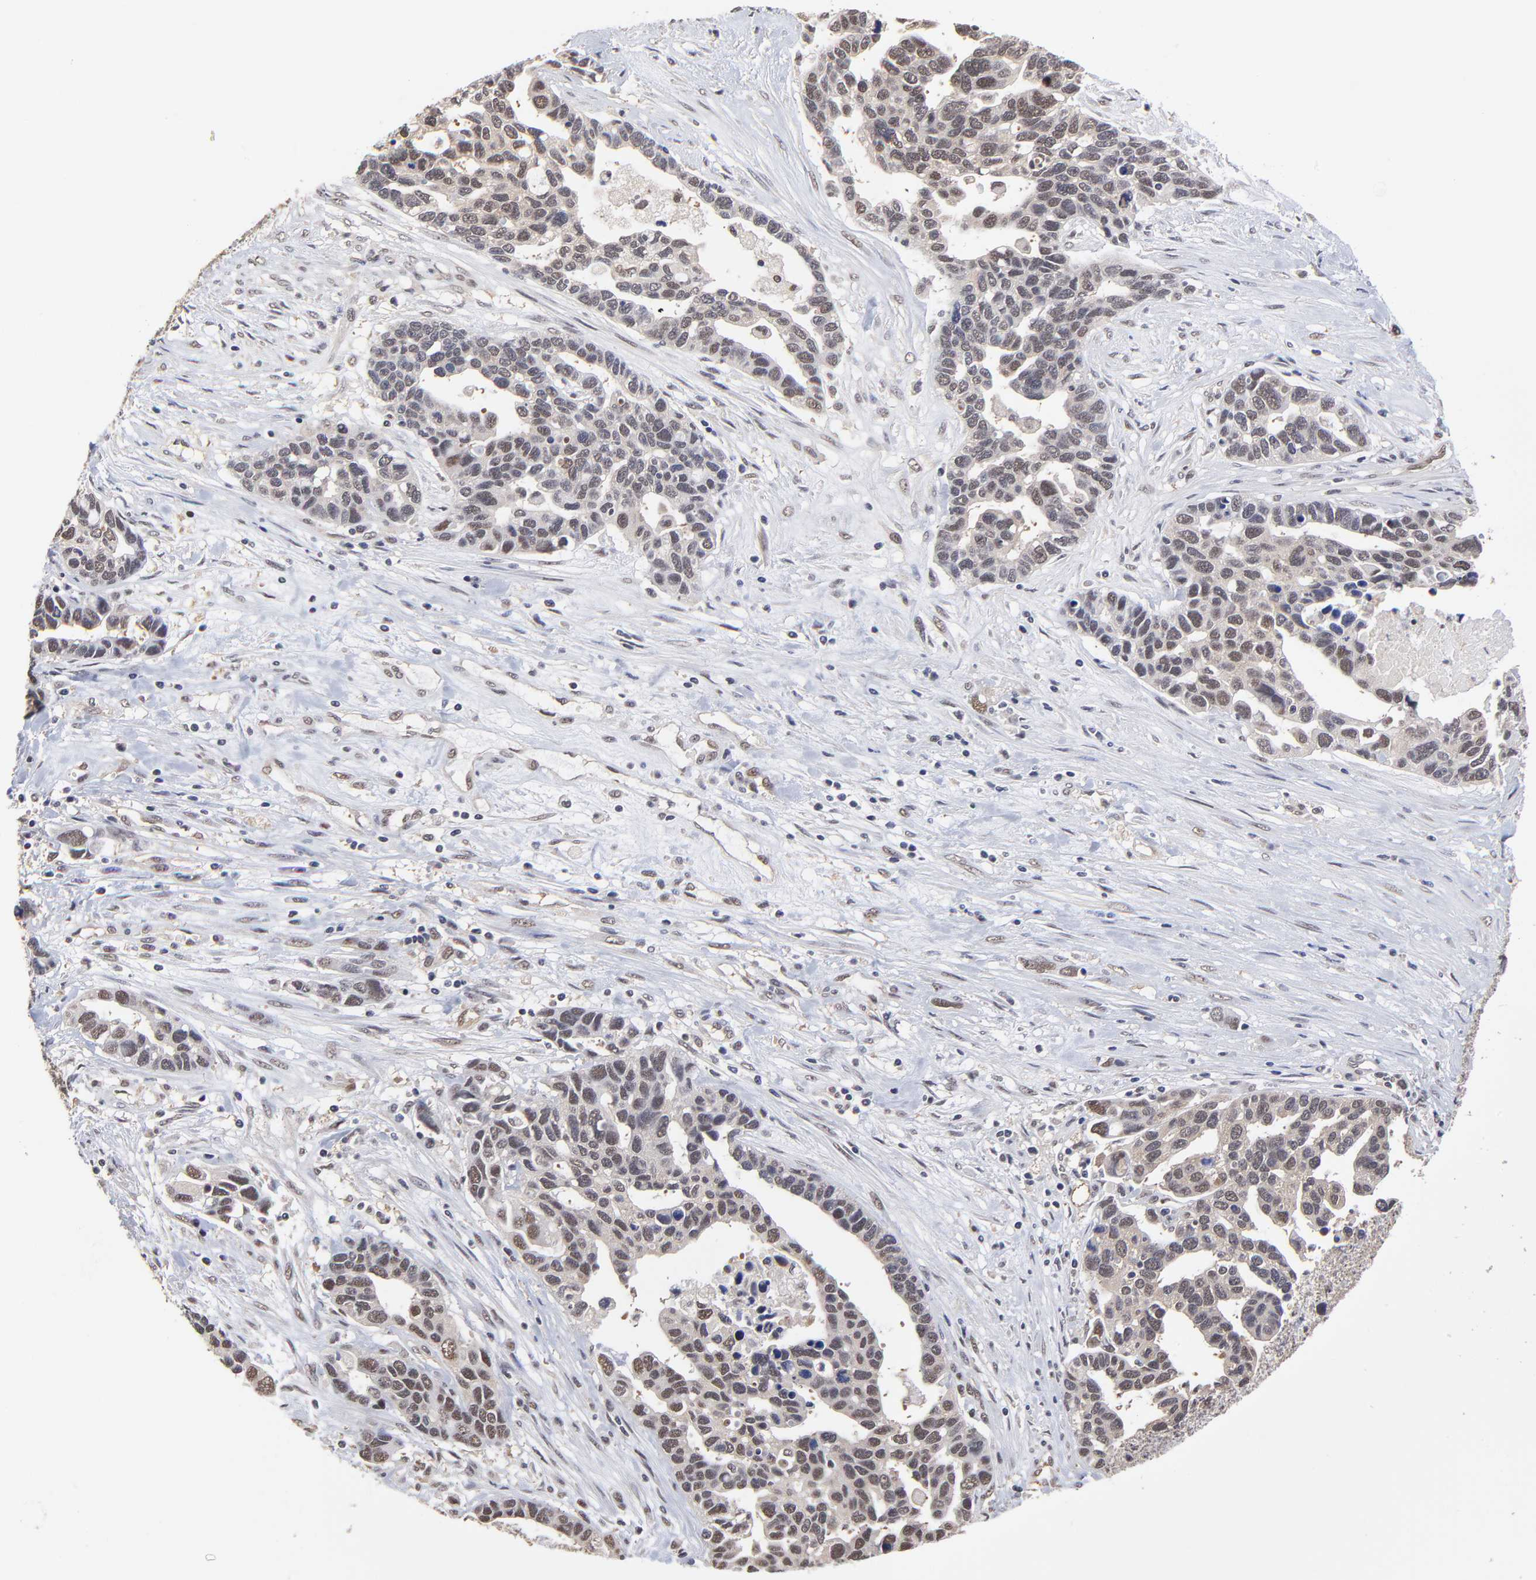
{"staining": {"intensity": "weak", "quantity": "25%-75%", "location": "nuclear"}, "tissue": "ovarian cancer", "cell_type": "Tumor cells", "image_type": "cancer", "snomed": [{"axis": "morphology", "description": "Cystadenocarcinoma, serous, NOS"}, {"axis": "topography", "description": "Ovary"}], "caption": "Ovarian serous cystadenocarcinoma was stained to show a protein in brown. There is low levels of weak nuclear staining in about 25%-75% of tumor cells.", "gene": "PSMC4", "patient": {"sex": "female", "age": 54}}